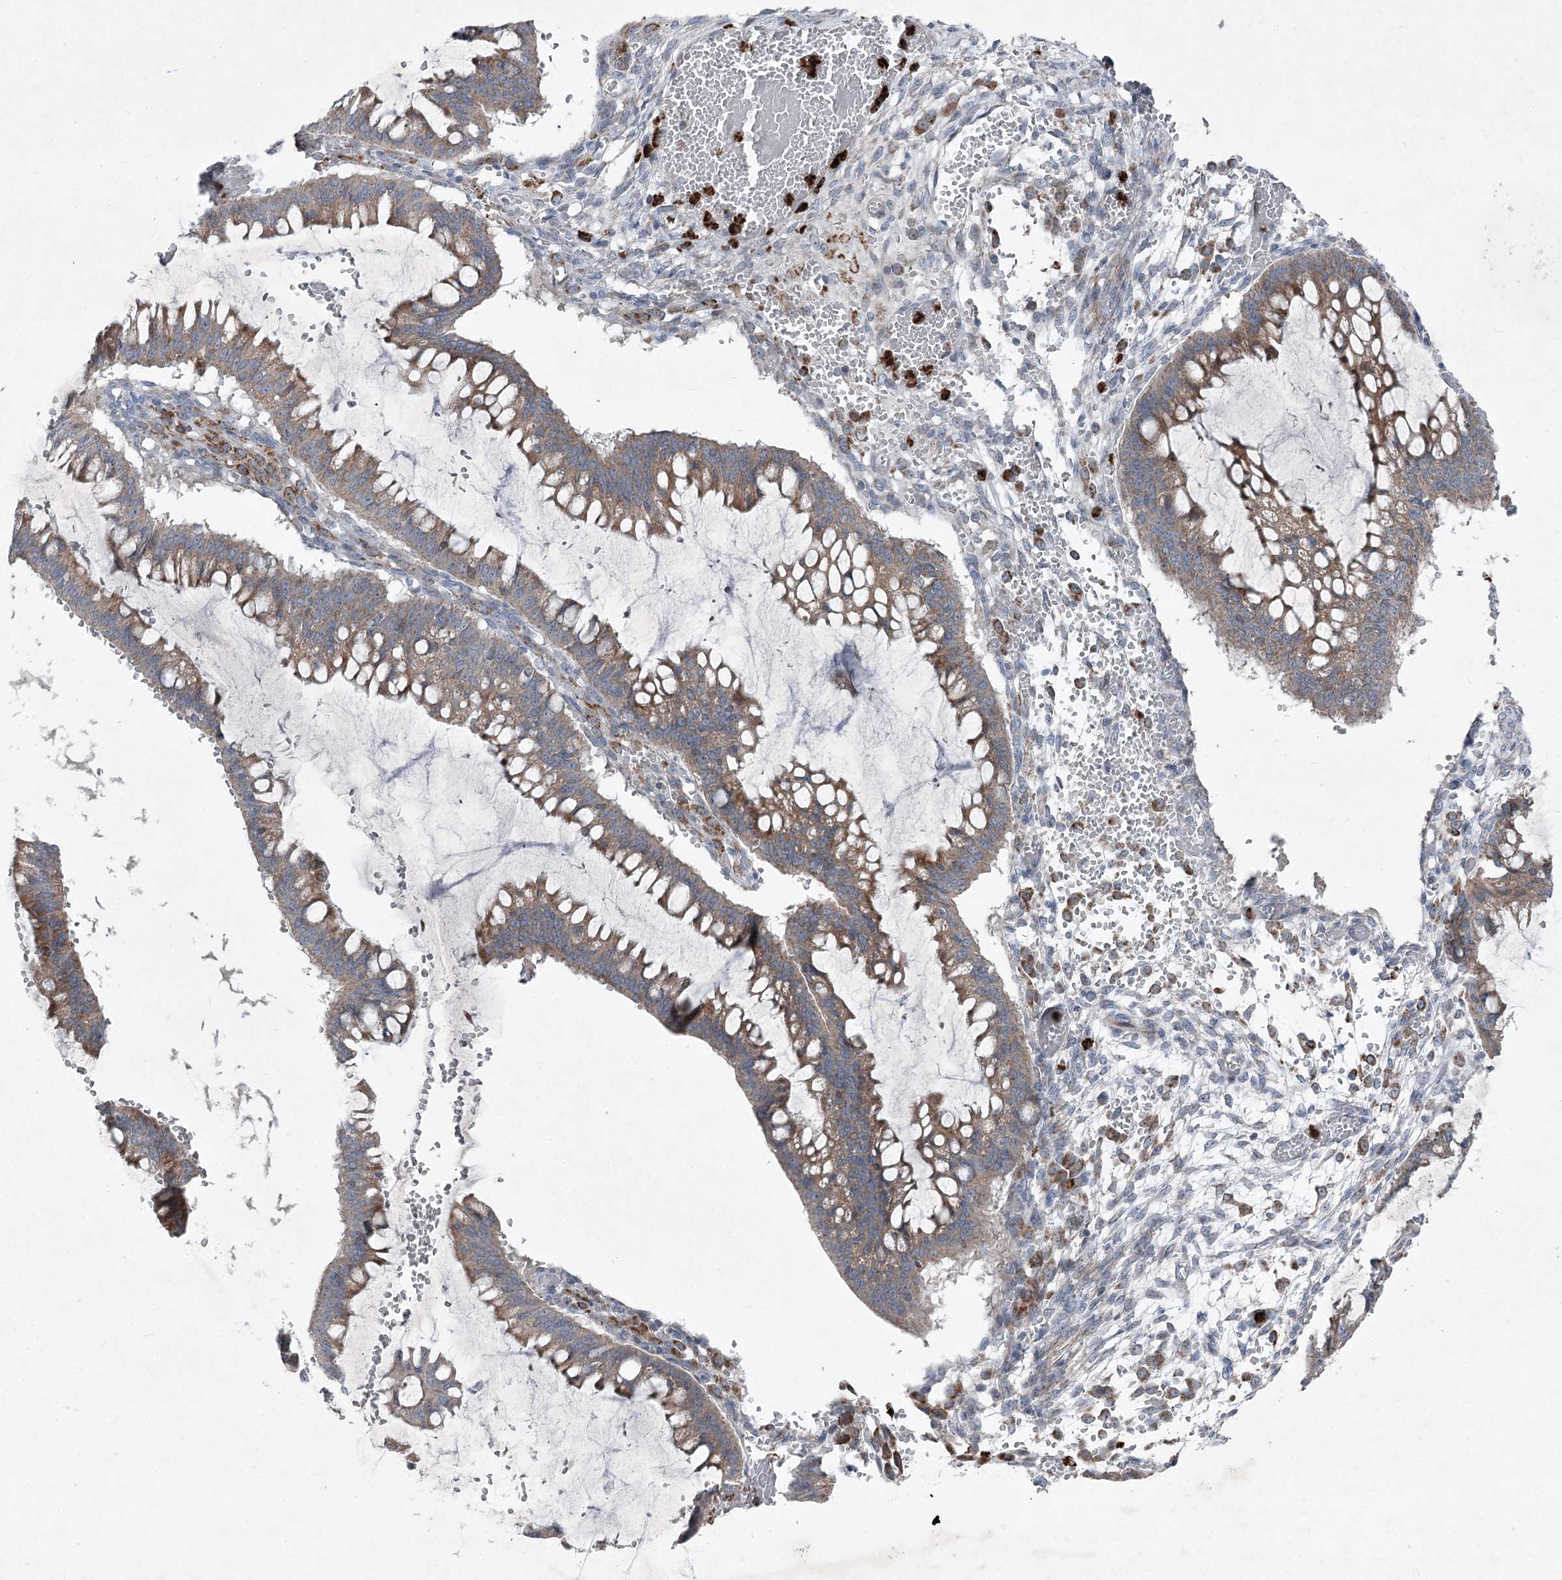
{"staining": {"intensity": "moderate", "quantity": ">75%", "location": "cytoplasmic/membranous"}, "tissue": "ovarian cancer", "cell_type": "Tumor cells", "image_type": "cancer", "snomed": [{"axis": "morphology", "description": "Cystadenocarcinoma, mucinous, NOS"}, {"axis": "topography", "description": "Ovary"}], "caption": "This is an image of immunohistochemistry (IHC) staining of ovarian cancer, which shows moderate staining in the cytoplasmic/membranous of tumor cells.", "gene": "PLA2G12A", "patient": {"sex": "female", "age": 73}}